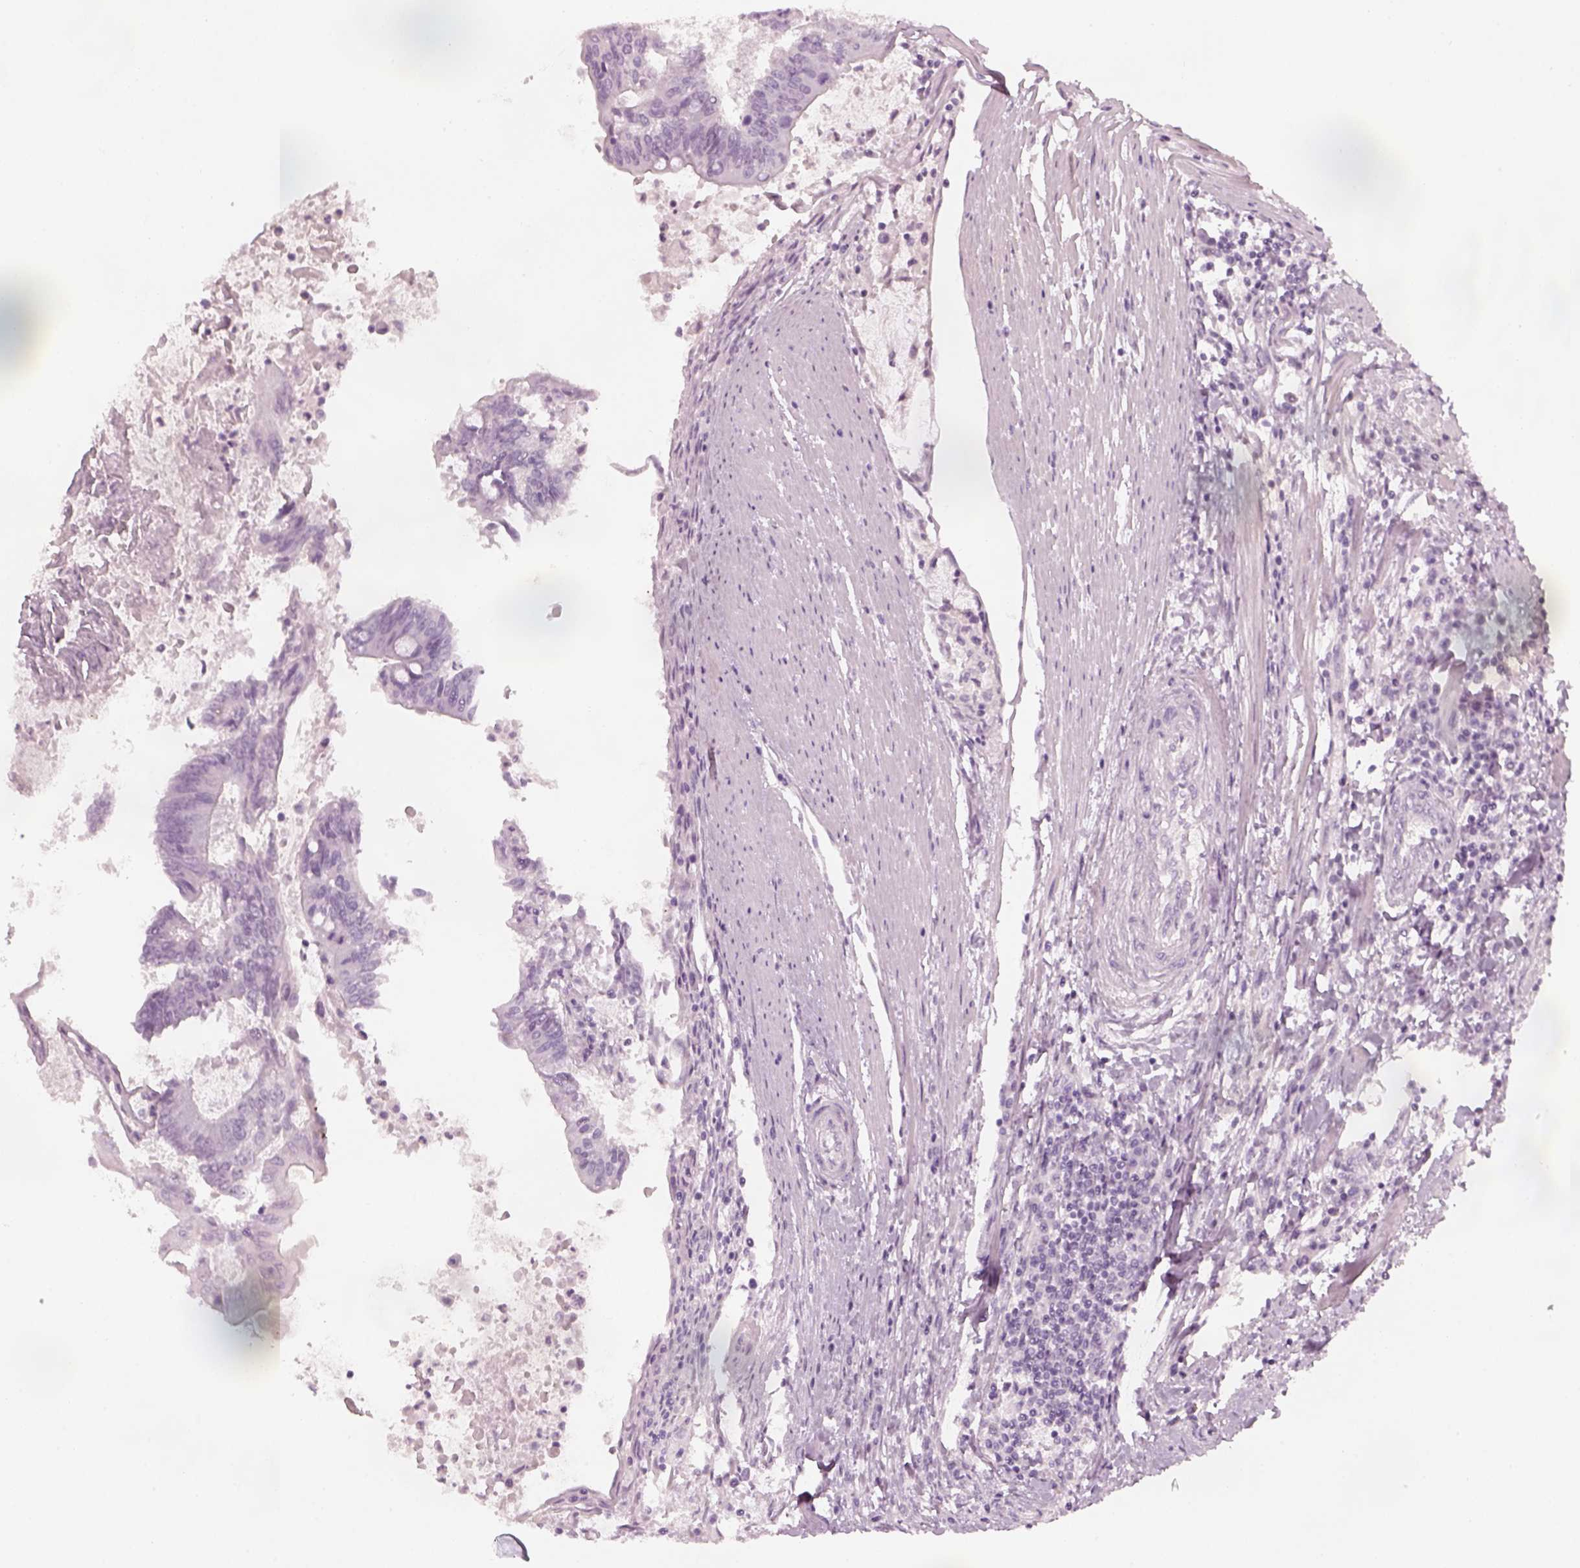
{"staining": {"intensity": "negative", "quantity": "none", "location": "none"}, "tissue": "colorectal cancer", "cell_type": "Tumor cells", "image_type": "cancer", "snomed": [{"axis": "morphology", "description": "Adenocarcinoma, NOS"}, {"axis": "topography", "description": "Colon"}], "caption": "This is an immunohistochemistry (IHC) micrograph of human colorectal adenocarcinoma. There is no positivity in tumor cells.", "gene": "GAS2L2", "patient": {"sex": "female", "age": 70}}